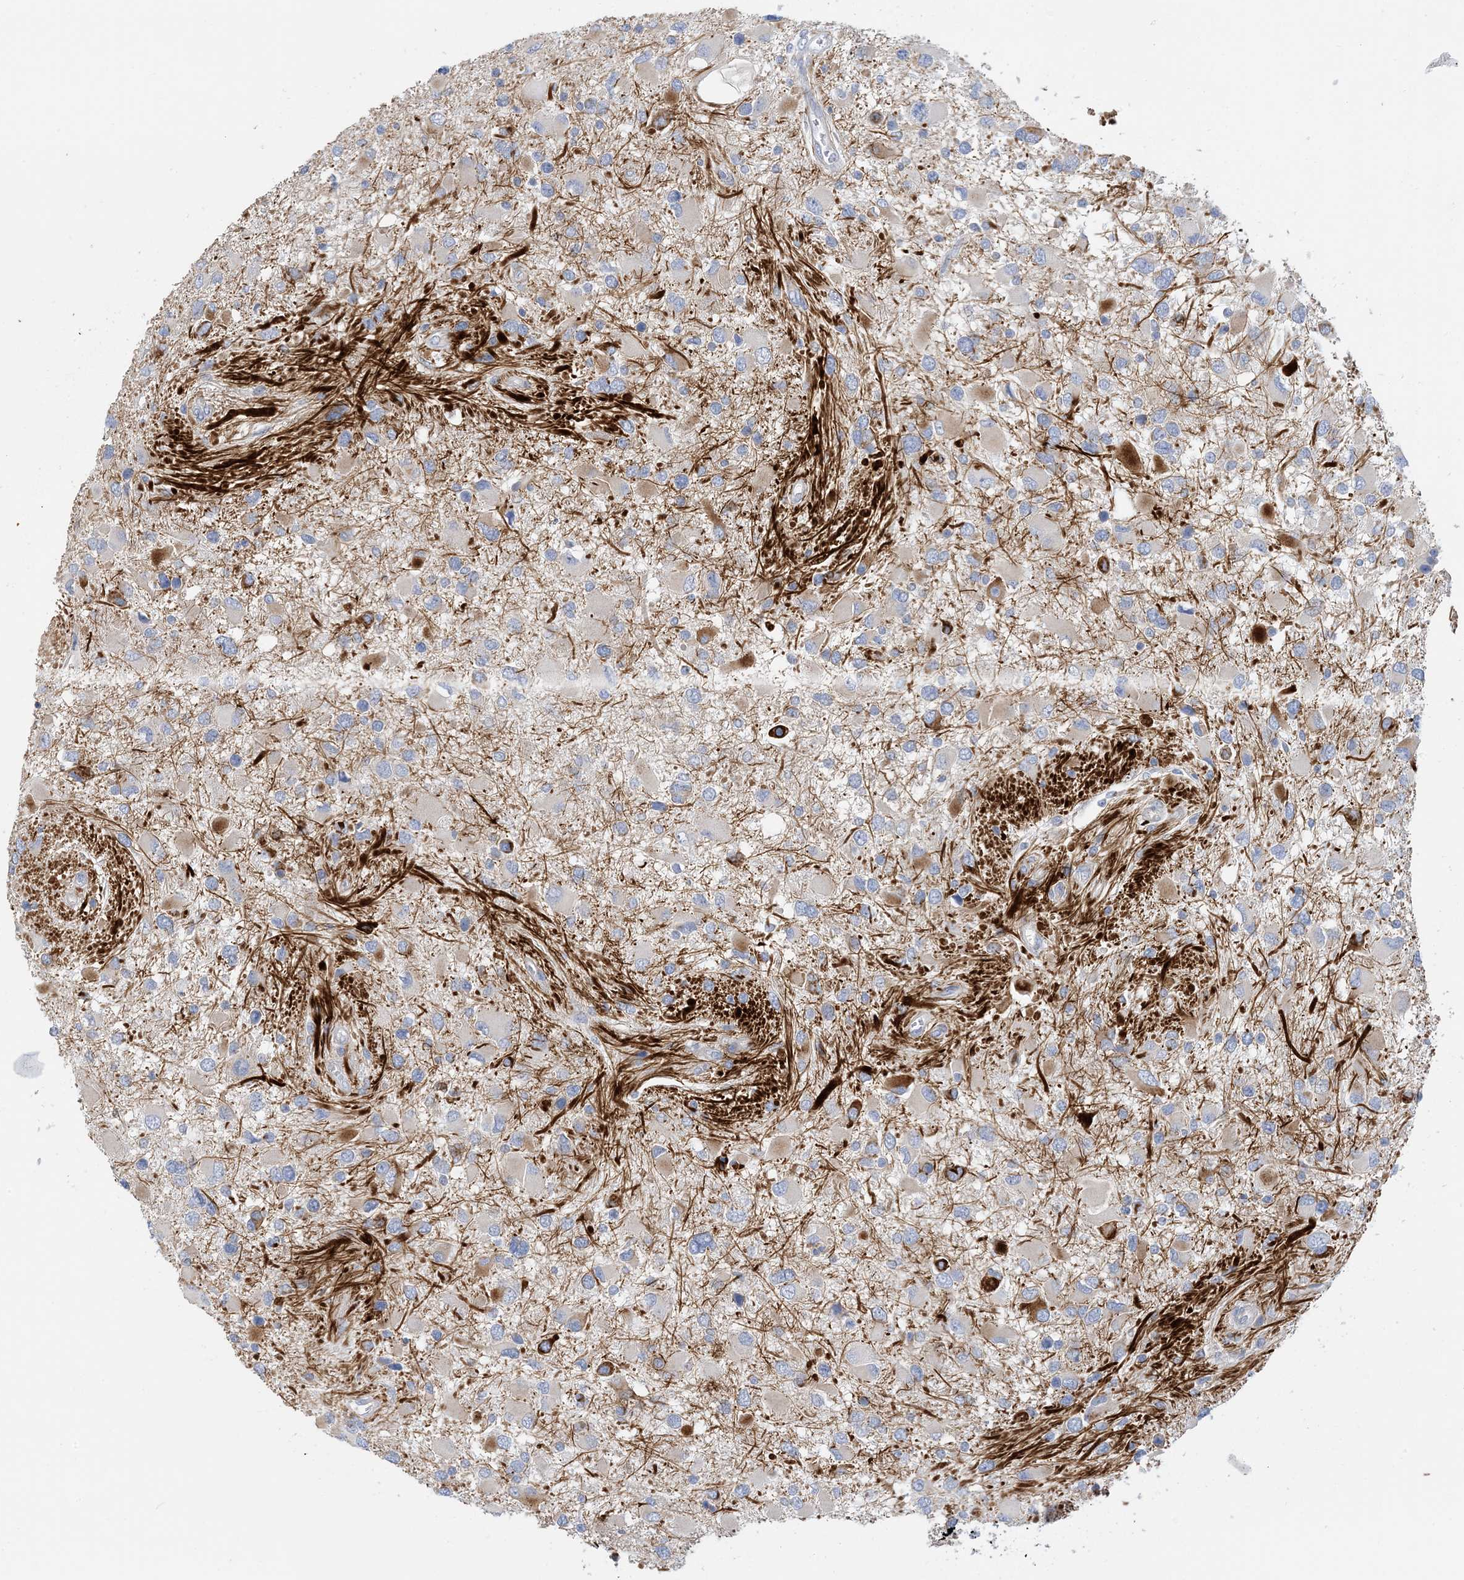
{"staining": {"intensity": "moderate", "quantity": "<25%", "location": "cytoplasmic/membranous"}, "tissue": "glioma", "cell_type": "Tumor cells", "image_type": "cancer", "snomed": [{"axis": "morphology", "description": "Glioma, malignant, High grade"}, {"axis": "topography", "description": "Brain"}], "caption": "The histopathology image displays a brown stain indicating the presence of a protein in the cytoplasmic/membranous of tumor cells in glioma.", "gene": "ZCCHC18", "patient": {"sex": "male", "age": 53}}